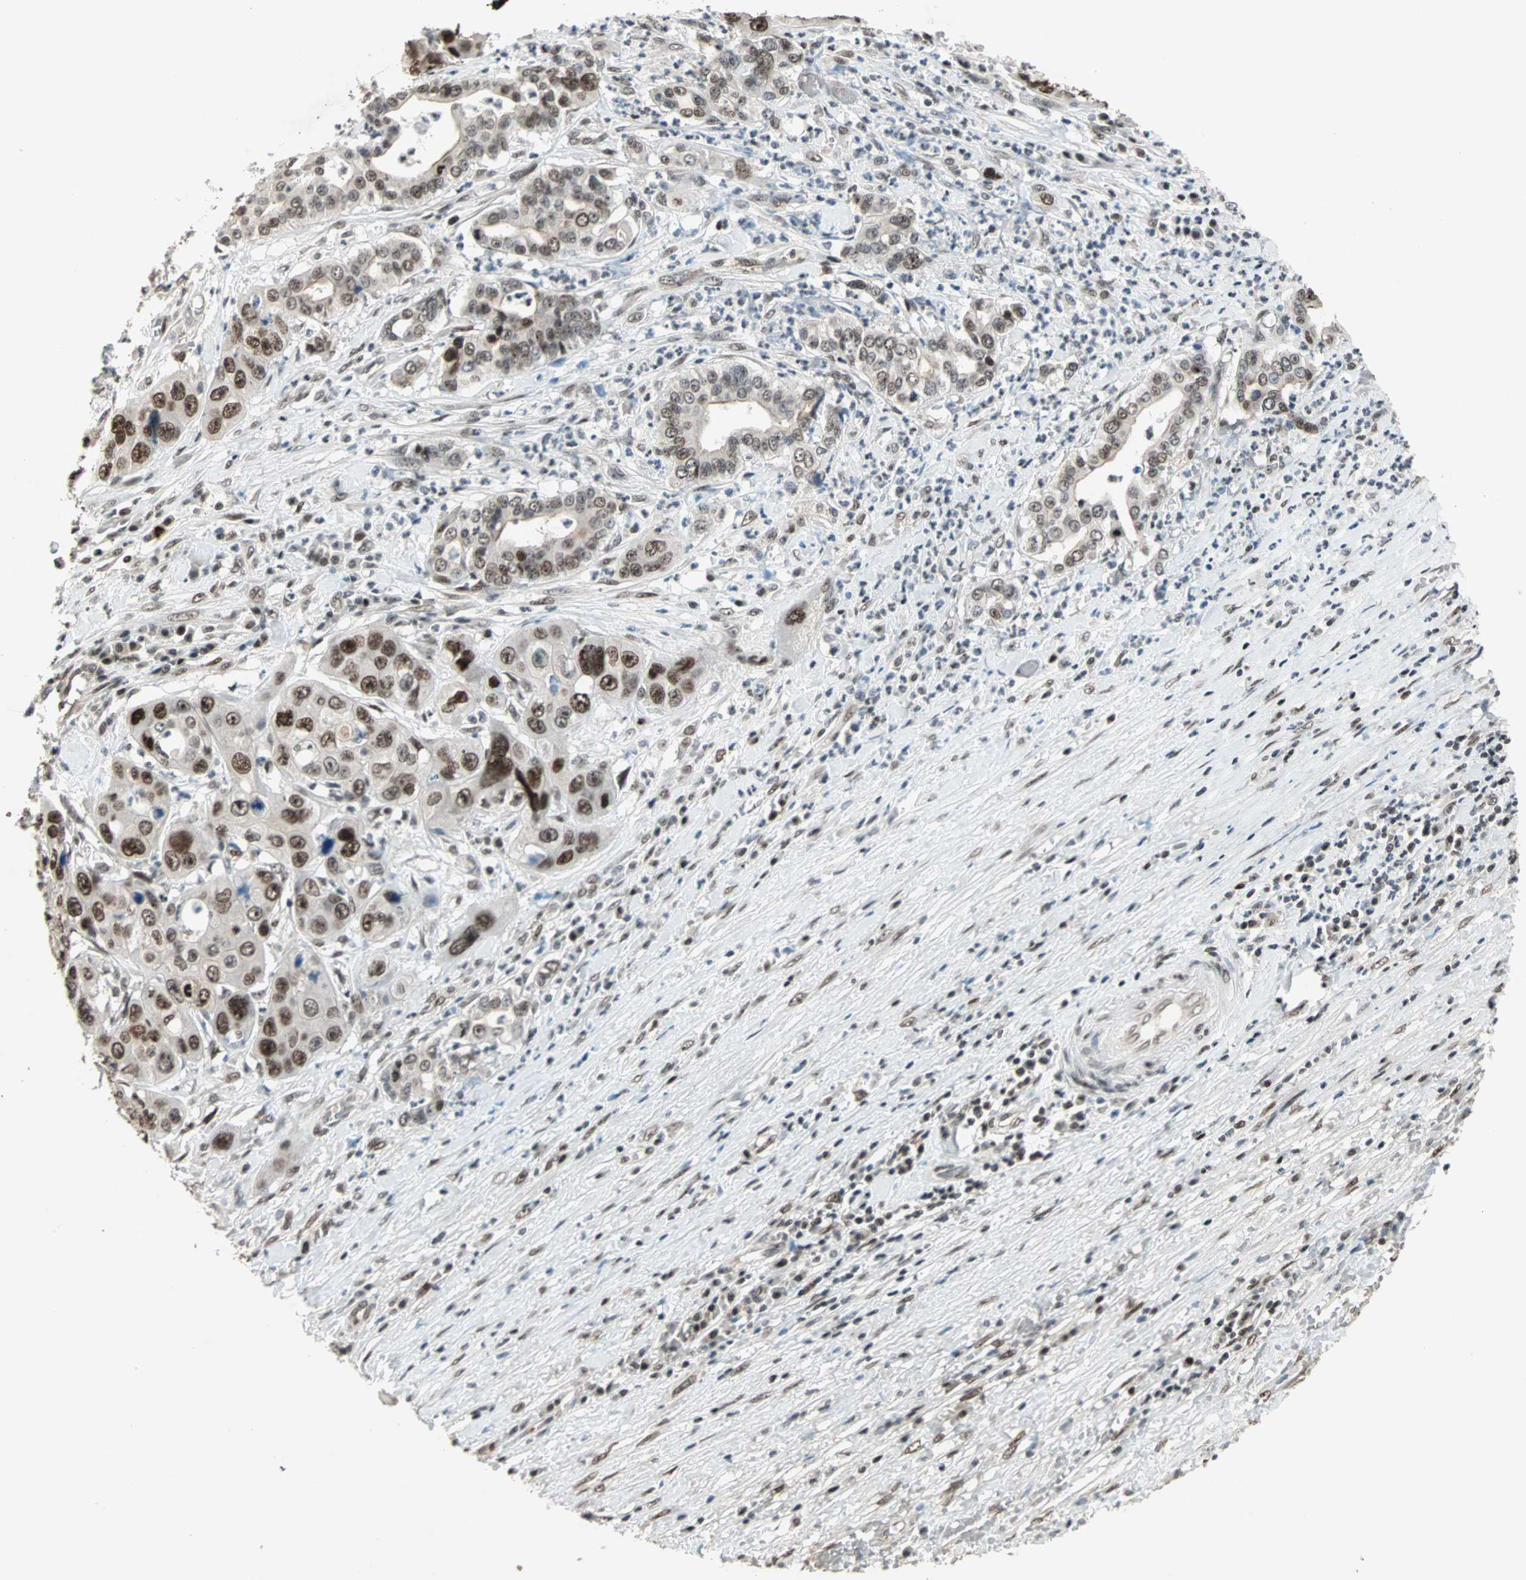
{"staining": {"intensity": "strong", "quantity": ">75%", "location": "cytoplasmic/membranous,nuclear"}, "tissue": "liver cancer", "cell_type": "Tumor cells", "image_type": "cancer", "snomed": [{"axis": "morphology", "description": "Cholangiocarcinoma"}, {"axis": "topography", "description": "Liver"}], "caption": "Human liver cancer (cholangiocarcinoma) stained with a protein marker displays strong staining in tumor cells.", "gene": "MDC1", "patient": {"sex": "female", "age": 61}}